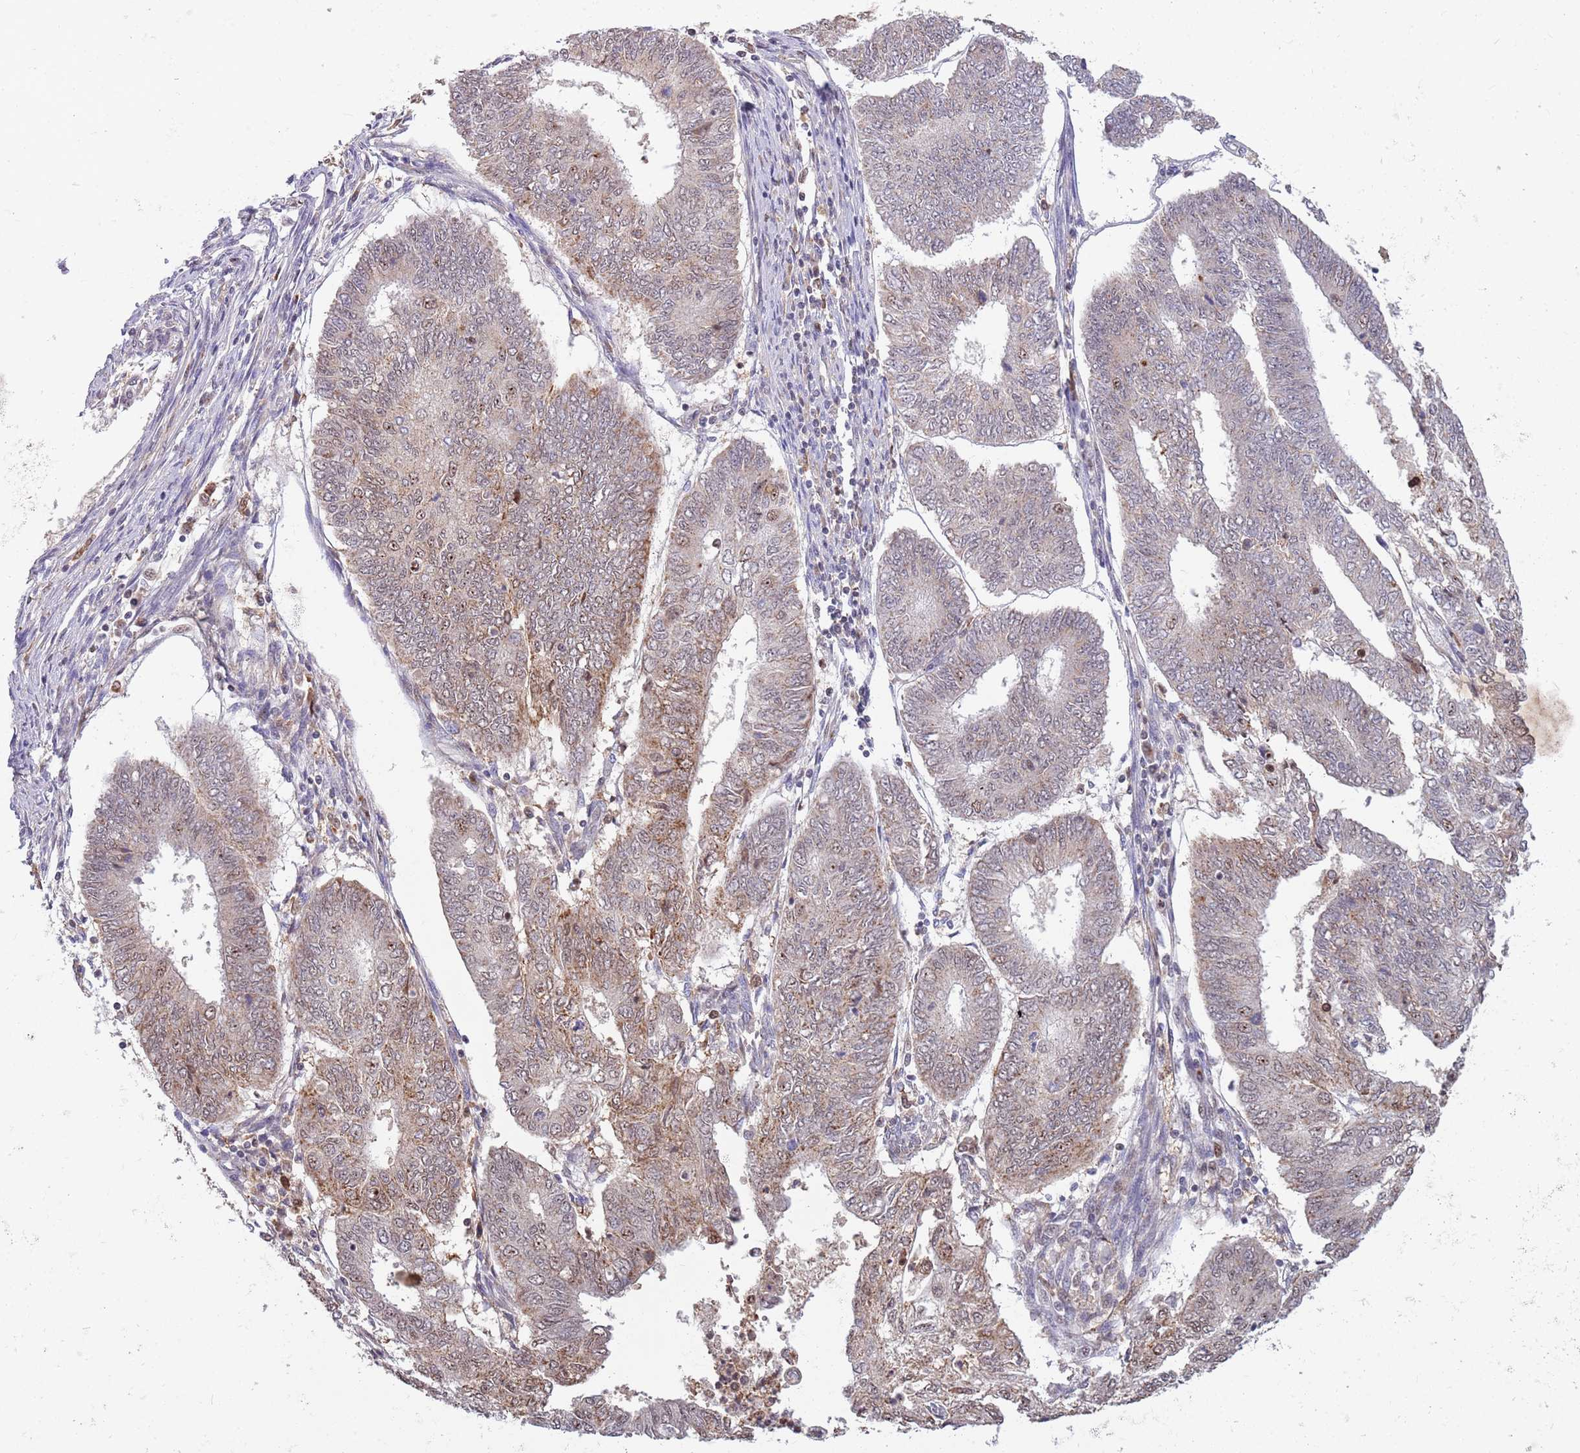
{"staining": {"intensity": "weak", "quantity": "<25%", "location": "cytoplasmic/membranous,nuclear"}, "tissue": "endometrial cancer", "cell_type": "Tumor cells", "image_type": "cancer", "snomed": [{"axis": "morphology", "description": "Adenocarcinoma, NOS"}, {"axis": "topography", "description": "Endometrium"}], "caption": "Immunohistochemistry of endometrial cancer (adenocarcinoma) shows no positivity in tumor cells.", "gene": "CCNJL", "patient": {"sex": "female", "age": 68}}